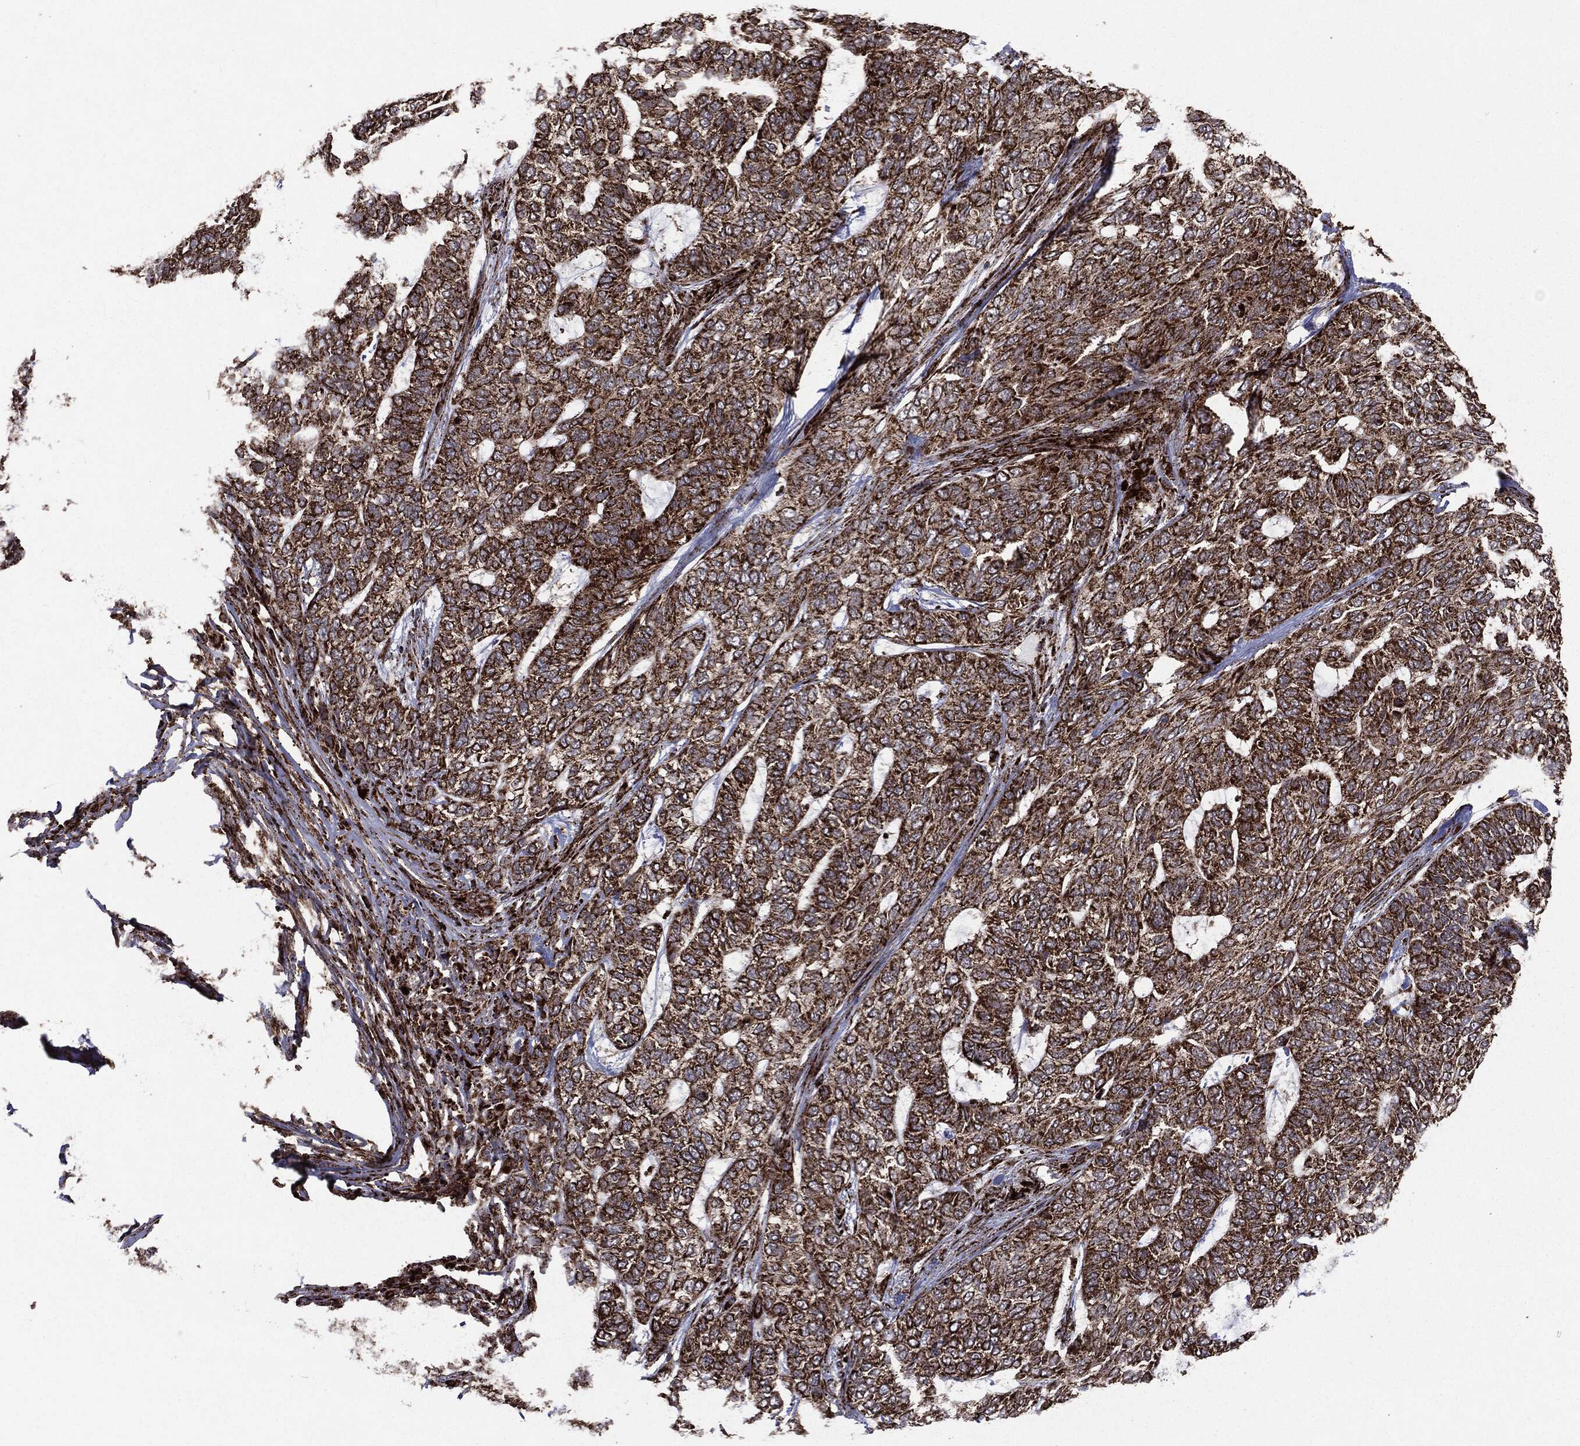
{"staining": {"intensity": "strong", "quantity": ">75%", "location": "cytoplasmic/membranous"}, "tissue": "skin cancer", "cell_type": "Tumor cells", "image_type": "cancer", "snomed": [{"axis": "morphology", "description": "Basal cell carcinoma"}, {"axis": "topography", "description": "Skin"}], "caption": "A brown stain labels strong cytoplasmic/membranous expression of a protein in skin basal cell carcinoma tumor cells. Using DAB (3,3'-diaminobenzidine) (brown) and hematoxylin (blue) stains, captured at high magnification using brightfield microscopy.", "gene": "MAP2K1", "patient": {"sex": "female", "age": 65}}